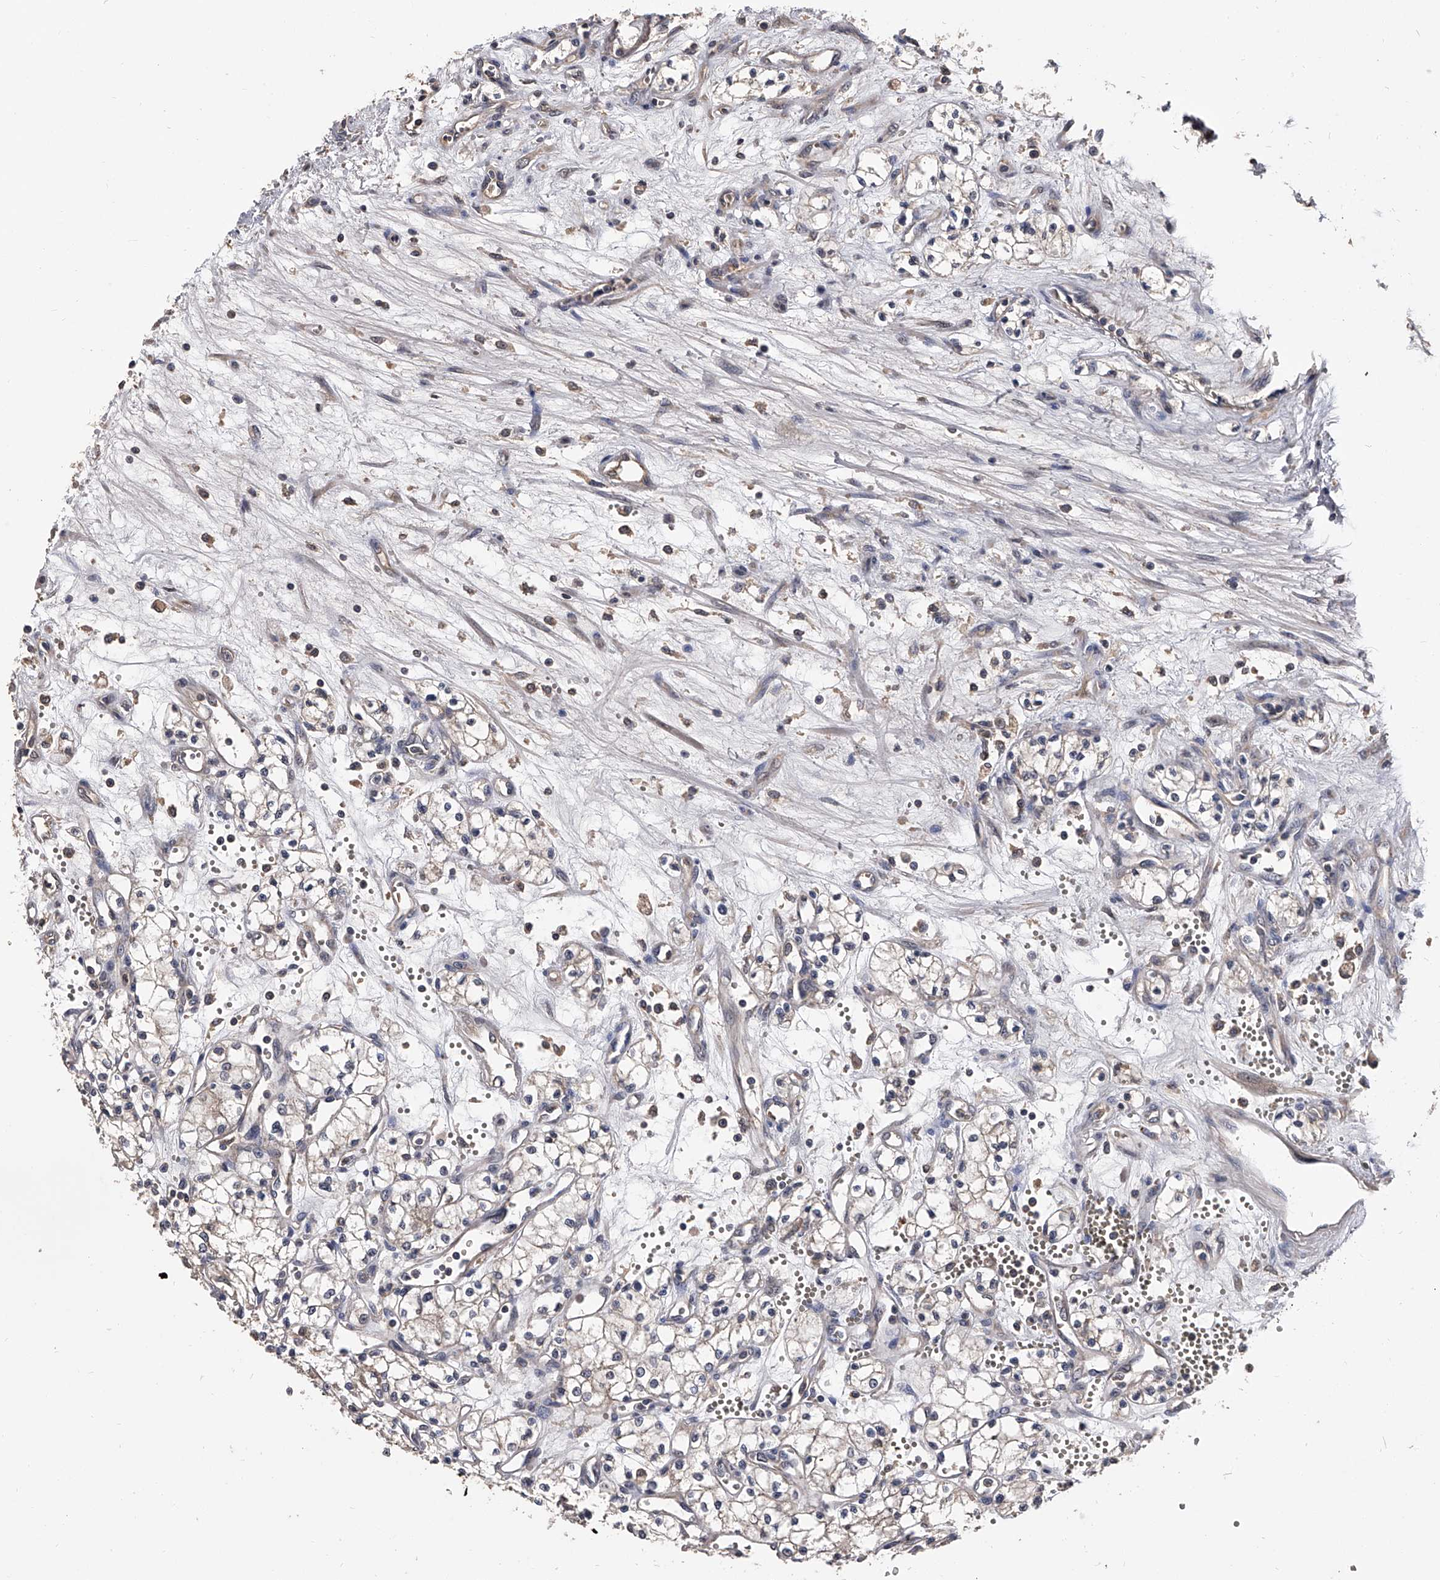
{"staining": {"intensity": "negative", "quantity": "none", "location": "none"}, "tissue": "renal cancer", "cell_type": "Tumor cells", "image_type": "cancer", "snomed": [{"axis": "morphology", "description": "Adenocarcinoma, NOS"}, {"axis": "topography", "description": "Kidney"}], "caption": "An immunohistochemistry image of renal cancer (adenocarcinoma) is shown. There is no staining in tumor cells of renal cancer (adenocarcinoma).", "gene": "EFCAB7", "patient": {"sex": "male", "age": 59}}